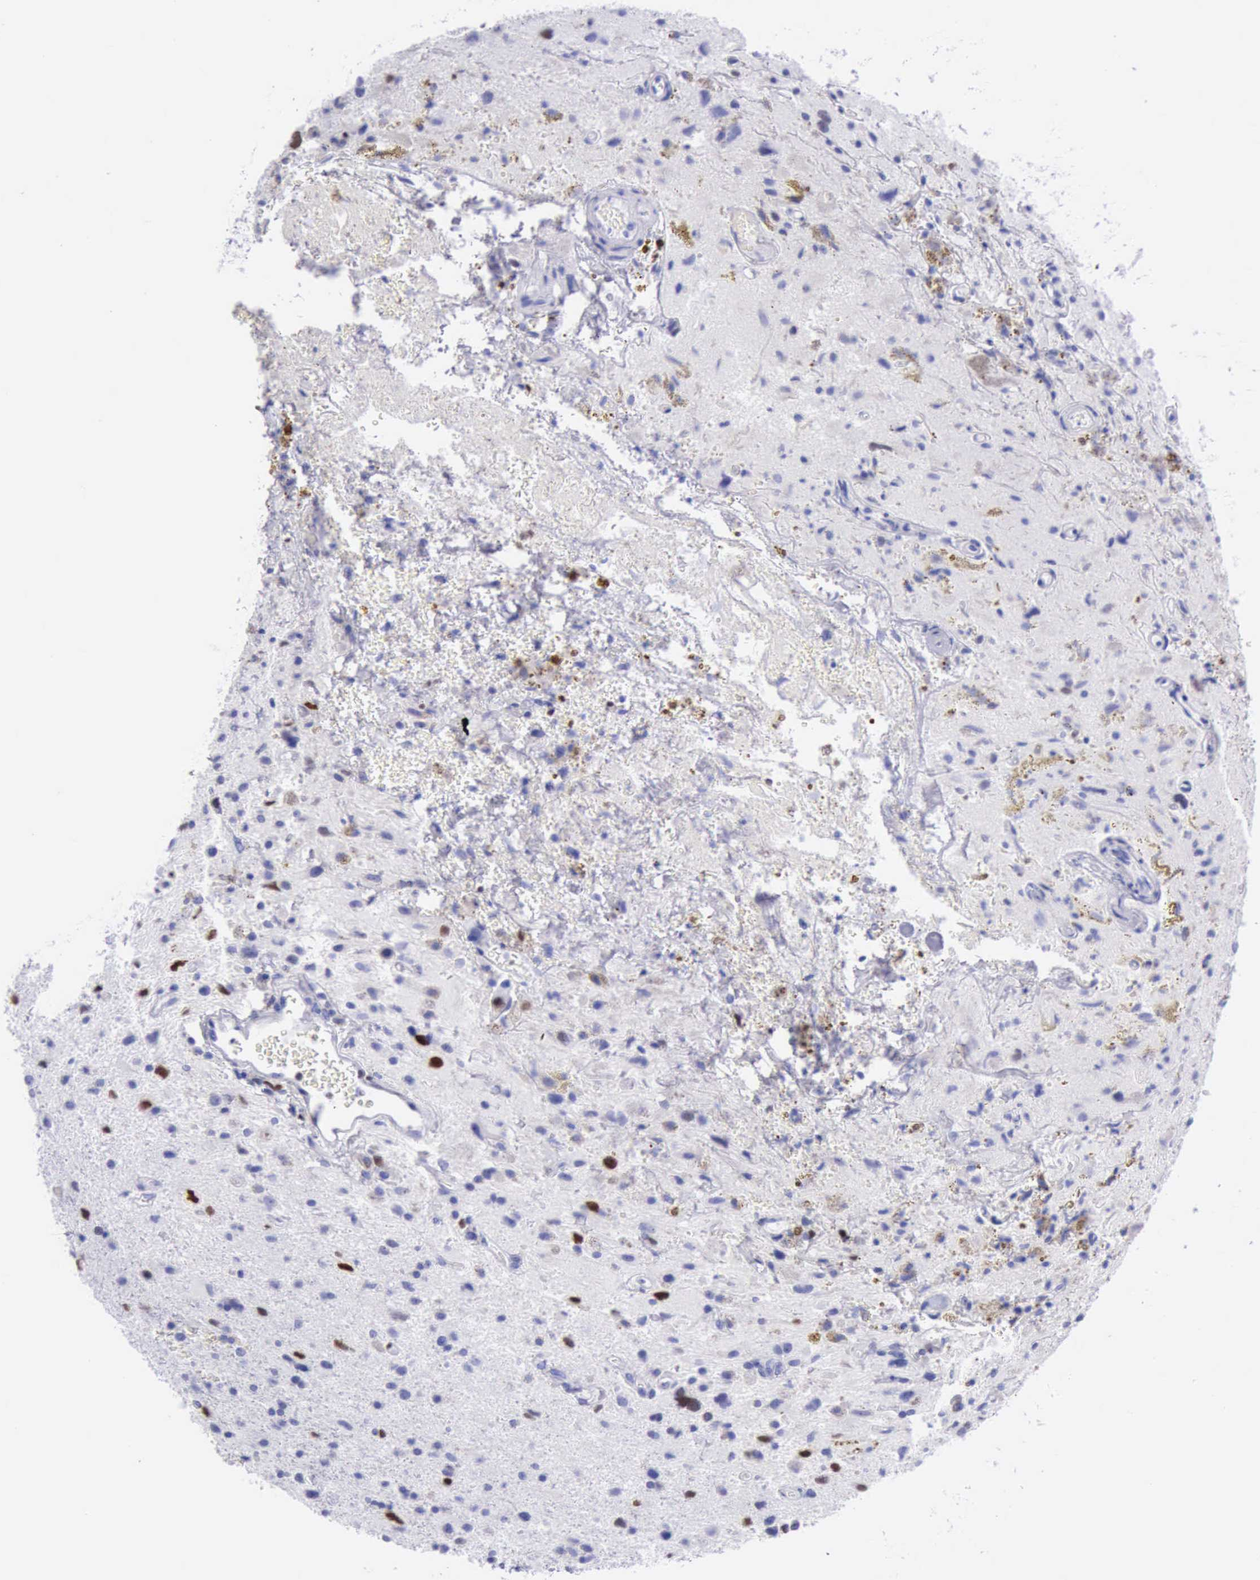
{"staining": {"intensity": "moderate", "quantity": "<25%", "location": "nuclear"}, "tissue": "glioma", "cell_type": "Tumor cells", "image_type": "cancer", "snomed": [{"axis": "morphology", "description": "Glioma, malignant, High grade"}, {"axis": "topography", "description": "Brain"}], "caption": "Immunohistochemical staining of human glioma shows low levels of moderate nuclear positivity in approximately <25% of tumor cells.", "gene": "MCM2", "patient": {"sex": "male", "age": 48}}